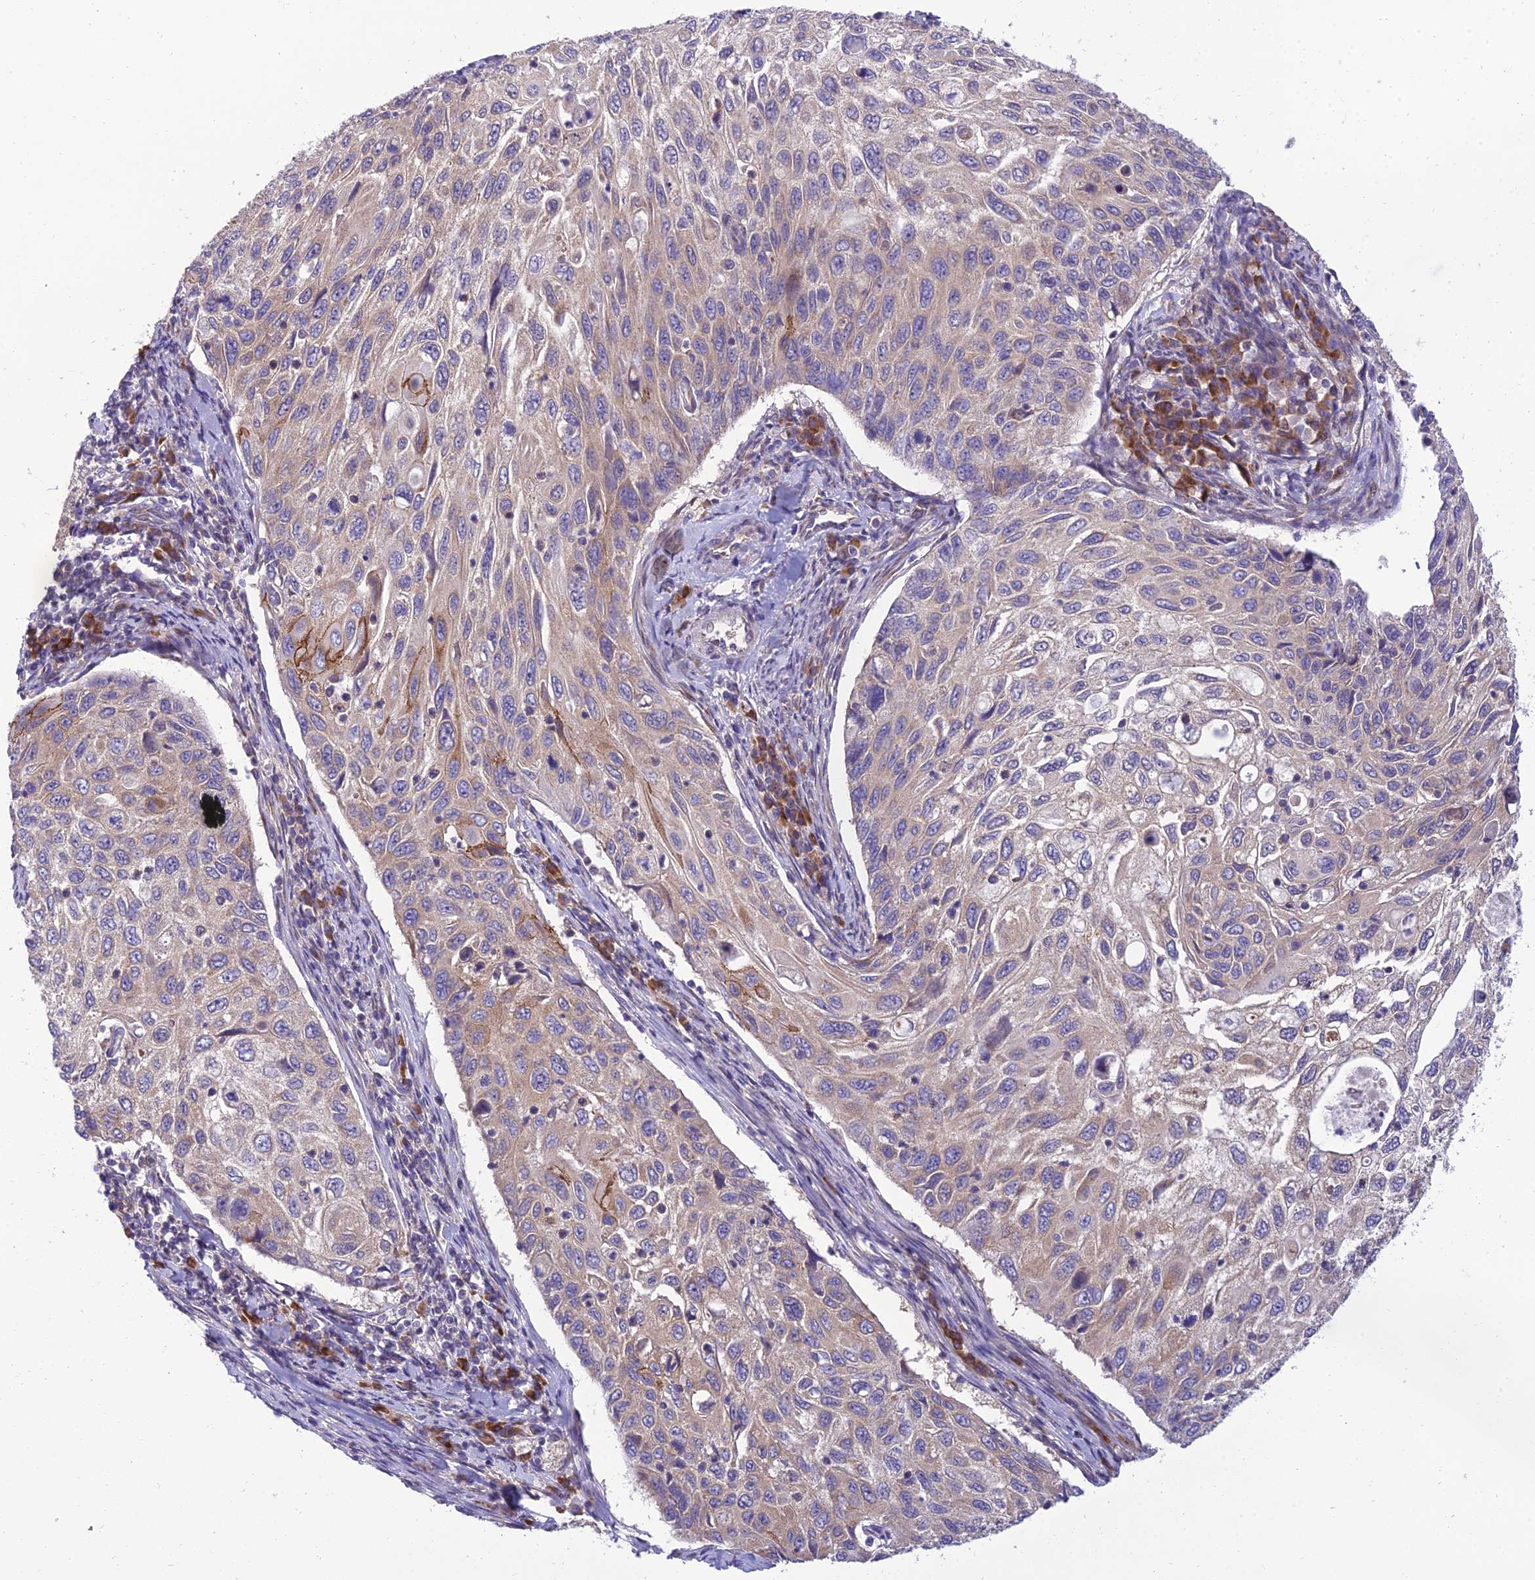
{"staining": {"intensity": "moderate", "quantity": "<25%", "location": "cytoplasmic/membranous"}, "tissue": "cervical cancer", "cell_type": "Tumor cells", "image_type": "cancer", "snomed": [{"axis": "morphology", "description": "Squamous cell carcinoma, NOS"}, {"axis": "topography", "description": "Cervix"}], "caption": "Tumor cells demonstrate low levels of moderate cytoplasmic/membranous staining in approximately <25% of cells in human squamous cell carcinoma (cervical).", "gene": "CLCN7", "patient": {"sex": "female", "age": 70}}